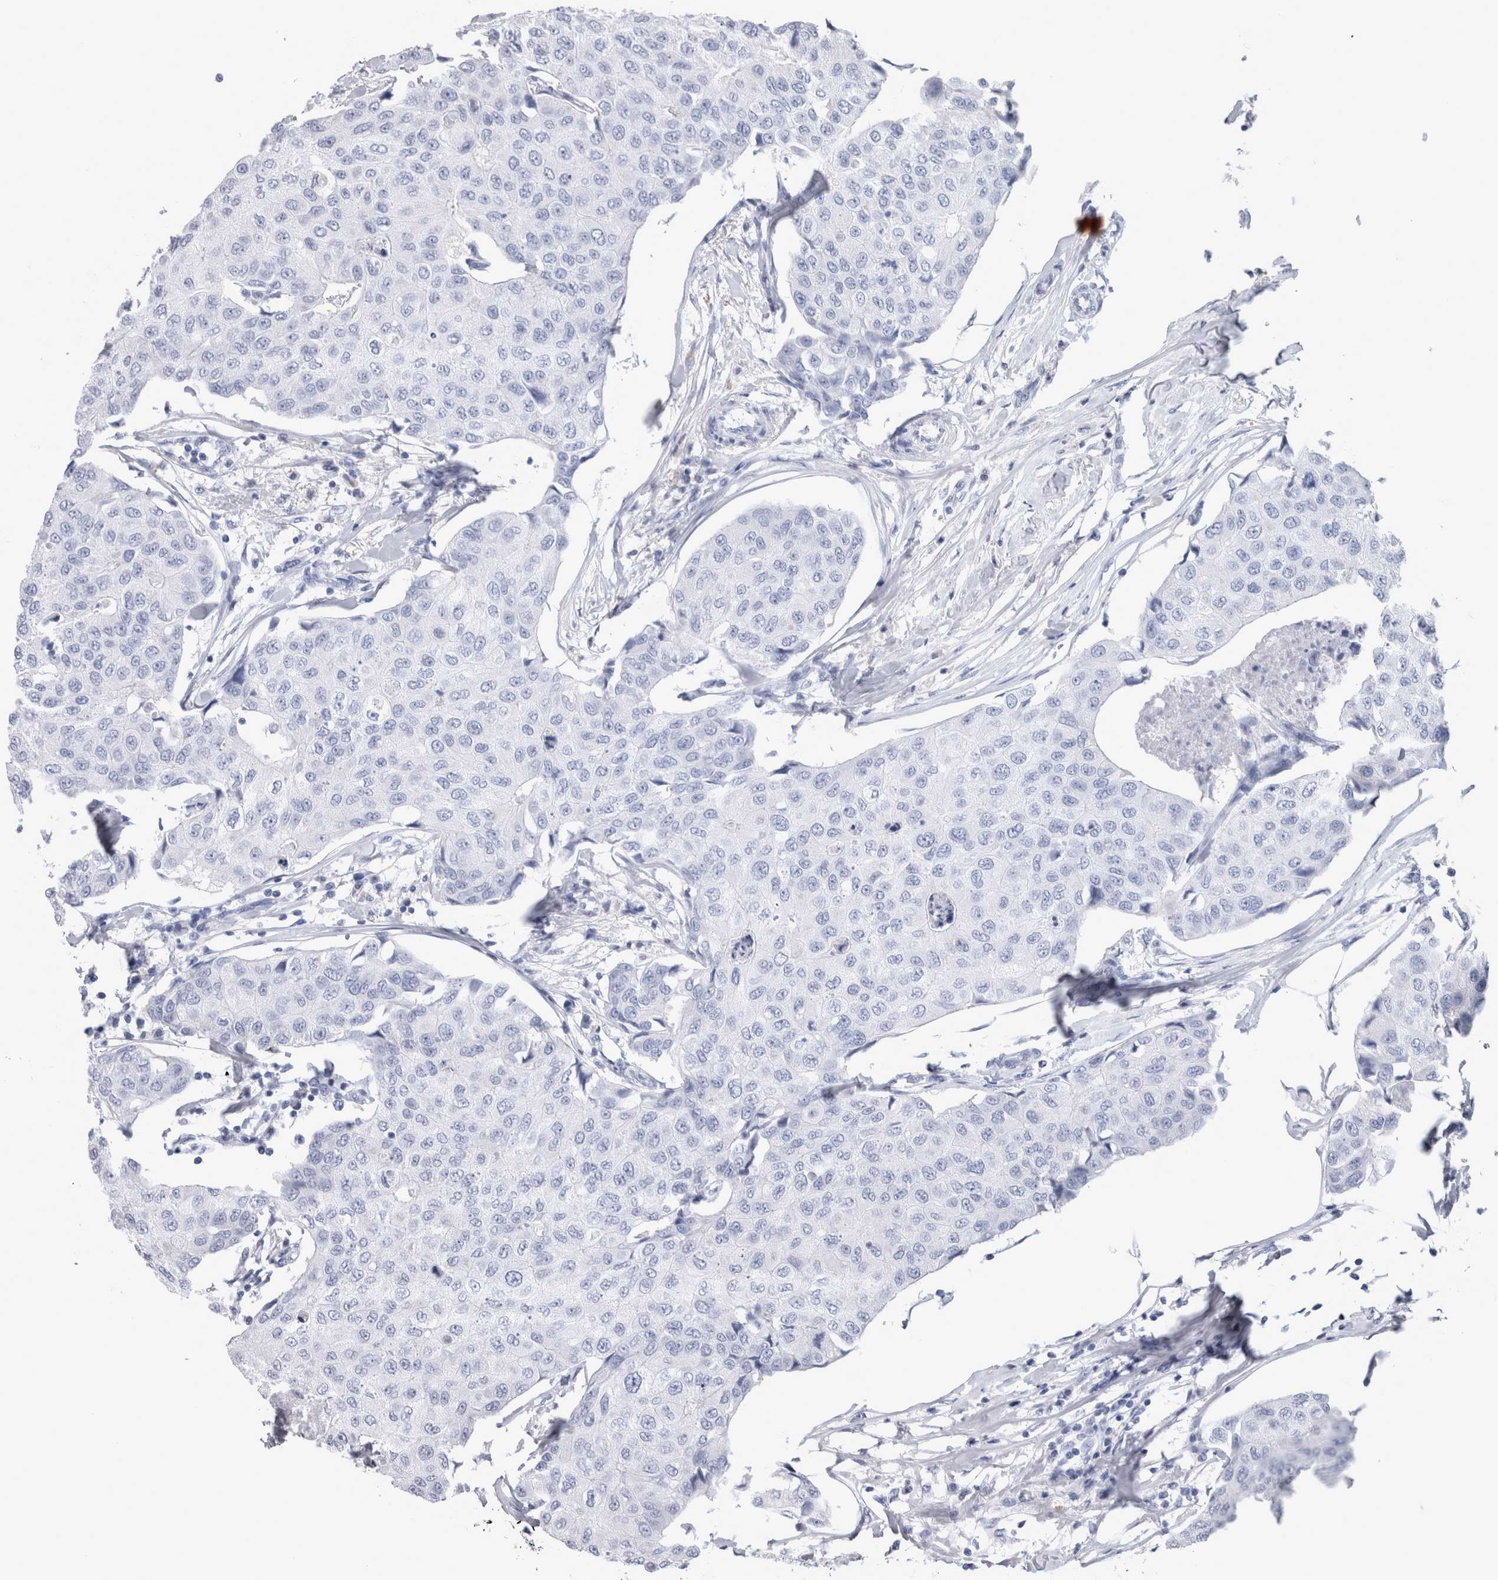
{"staining": {"intensity": "negative", "quantity": "none", "location": "none"}, "tissue": "breast cancer", "cell_type": "Tumor cells", "image_type": "cancer", "snomed": [{"axis": "morphology", "description": "Duct carcinoma"}, {"axis": "topography", "description": "Breast"}], "caption": "There is no significant staining in tumor cells of intraductal carcinoma (breast).", "gene": "CA8", "patient": {"sex": "female", "age": 80}}